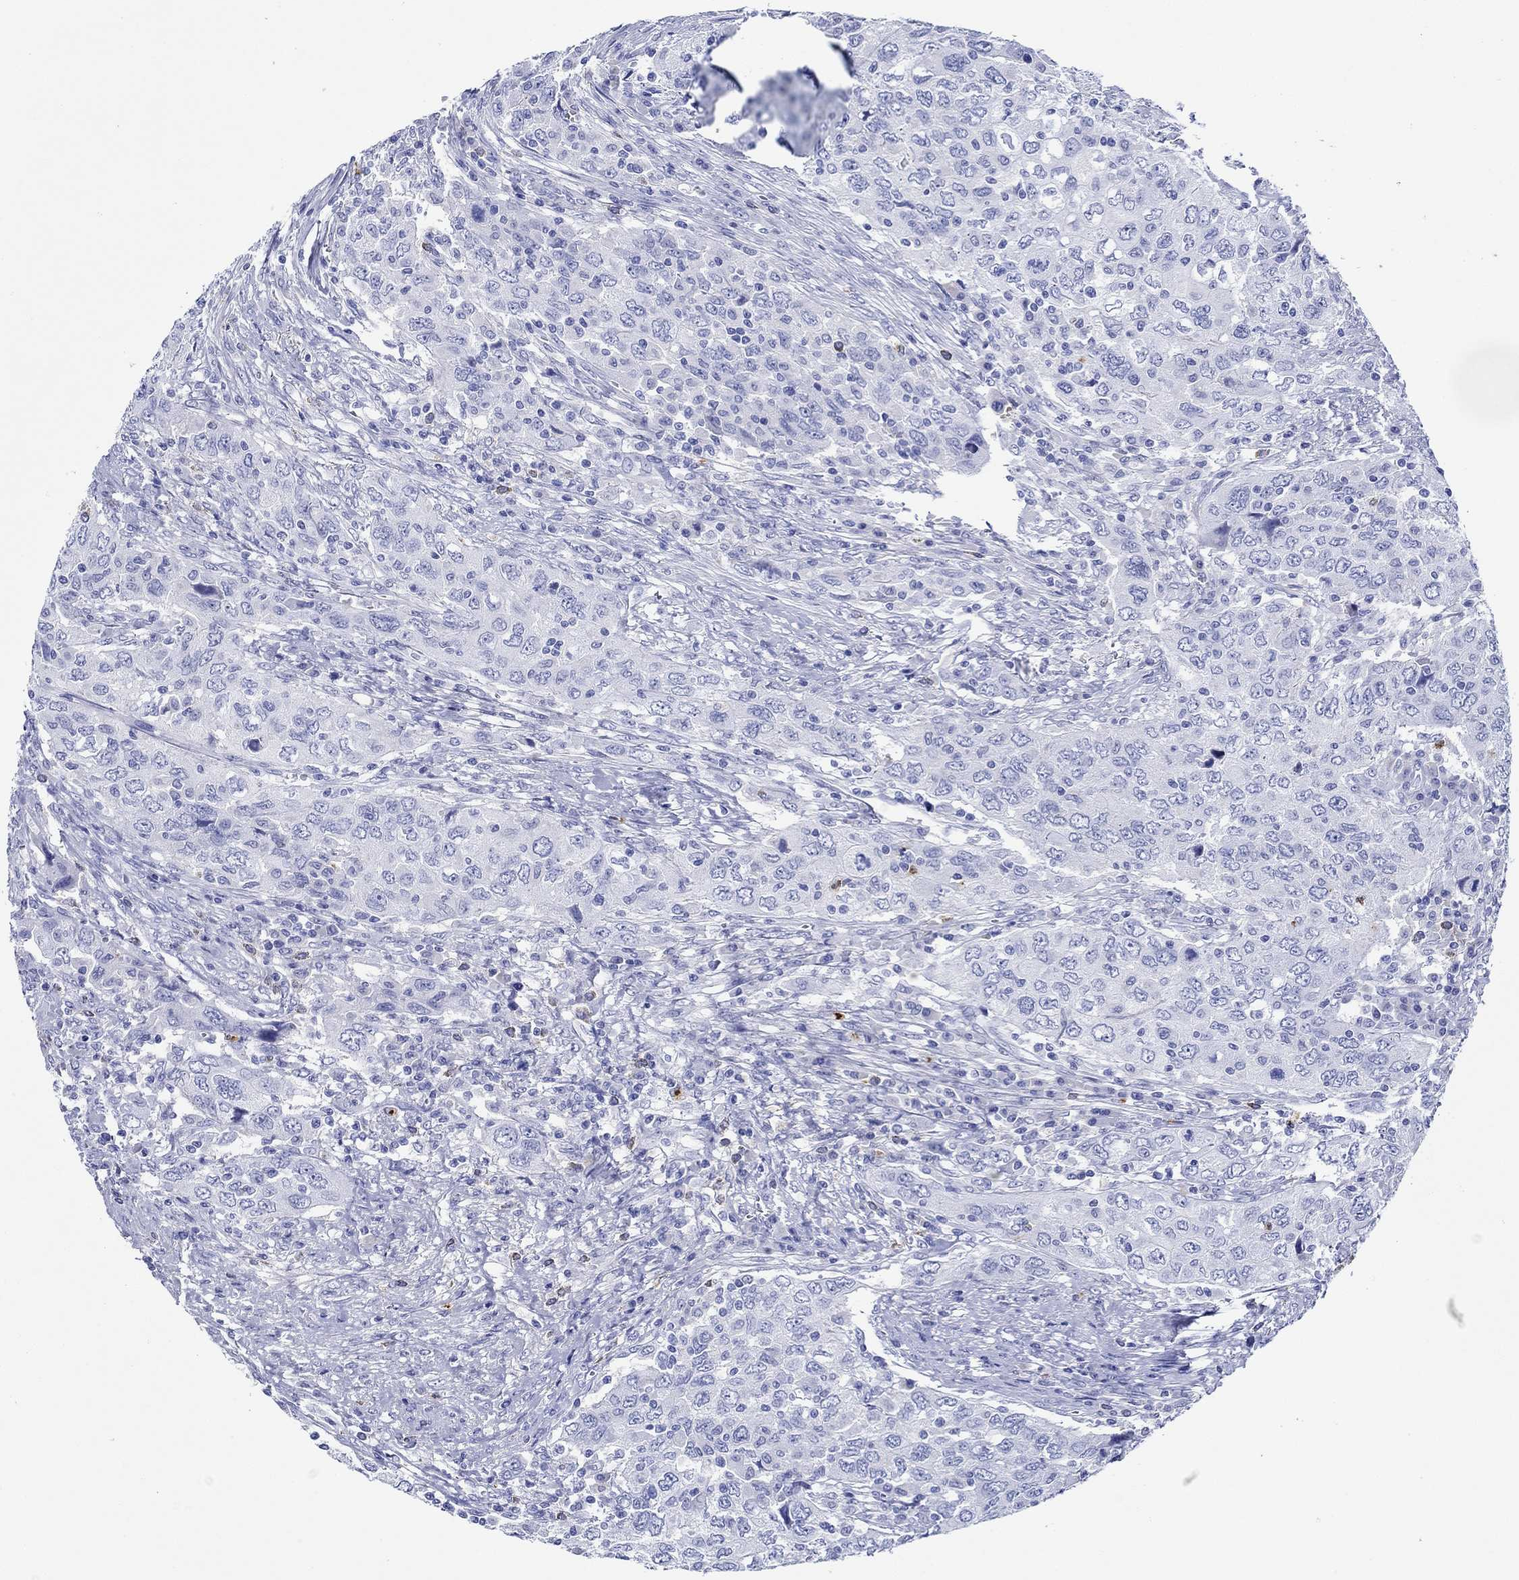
{"staining": {"intensity": "negative", "quantity": "none", "location": "none"}, "tissue": "urothelial cancer", "cell_type": "Tumor cells", "image_type": "cancer", "snomed": [{"axis": "morphology", "description": "Urothelial carcinoma, High grade"}, {"axis": "topography", "description": "Urinary bladder"}], "caption": "There is no significant positivity in tumor cells of urothelial cancer.", "gene": "EPX", "patient": {"sex": "male", "age": 76}}